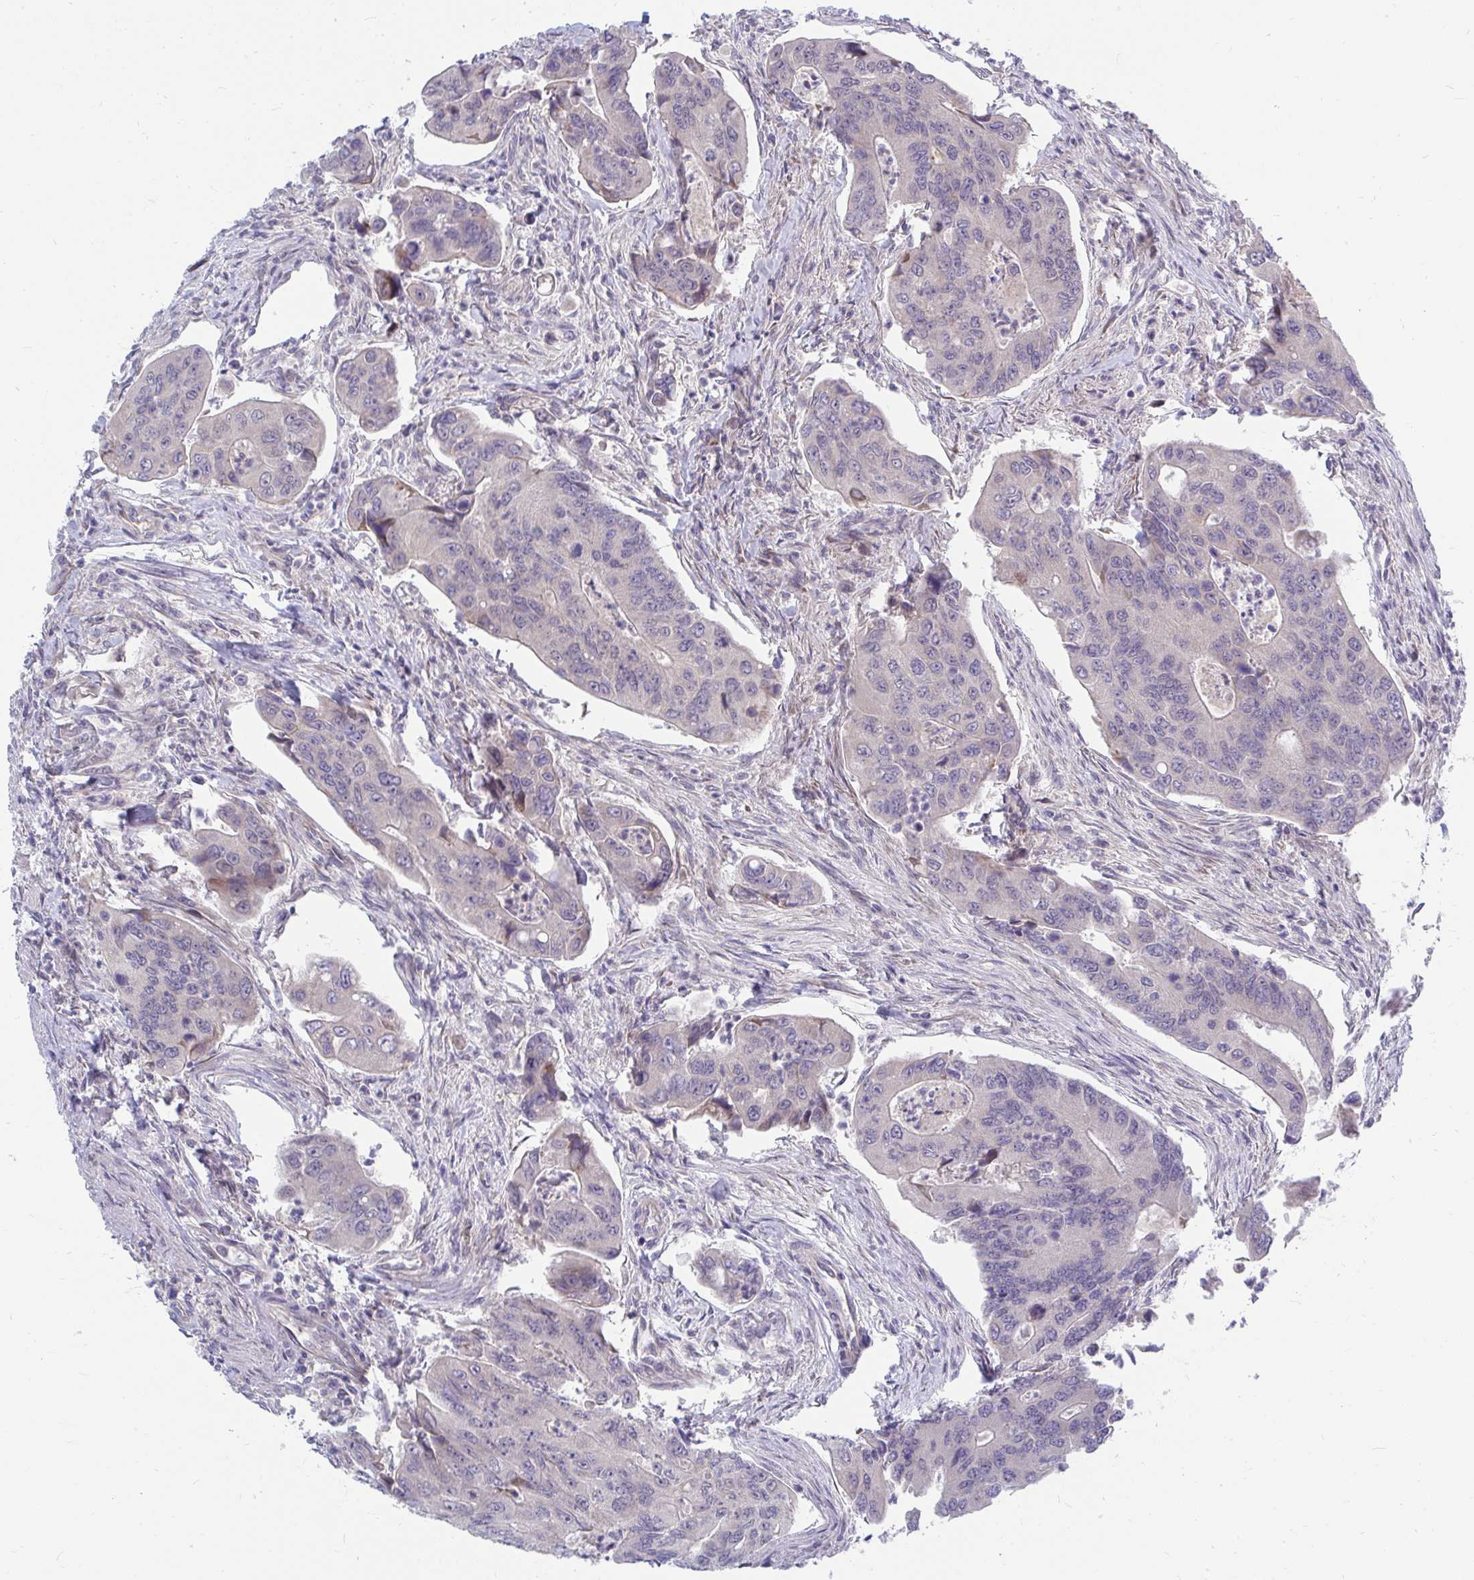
{"staining": {"intensity": "negative", "quantity": "none", "location": "none"}, "tissue": "colorectal cancer", "cell_type": "Tumor cells", "image_type": "cancer", "snomed": [{"axis": "morphology", "description": "Adenocarcinoma, NOS"}, {"axis": "topography", "description": "Colon"}], "caption": "The photomicrograph reveals no staining of tumor cells in colorectal adenocarcinoma.", "gene": "MROH8", "patient": {"sex": "female", "age": 67}}